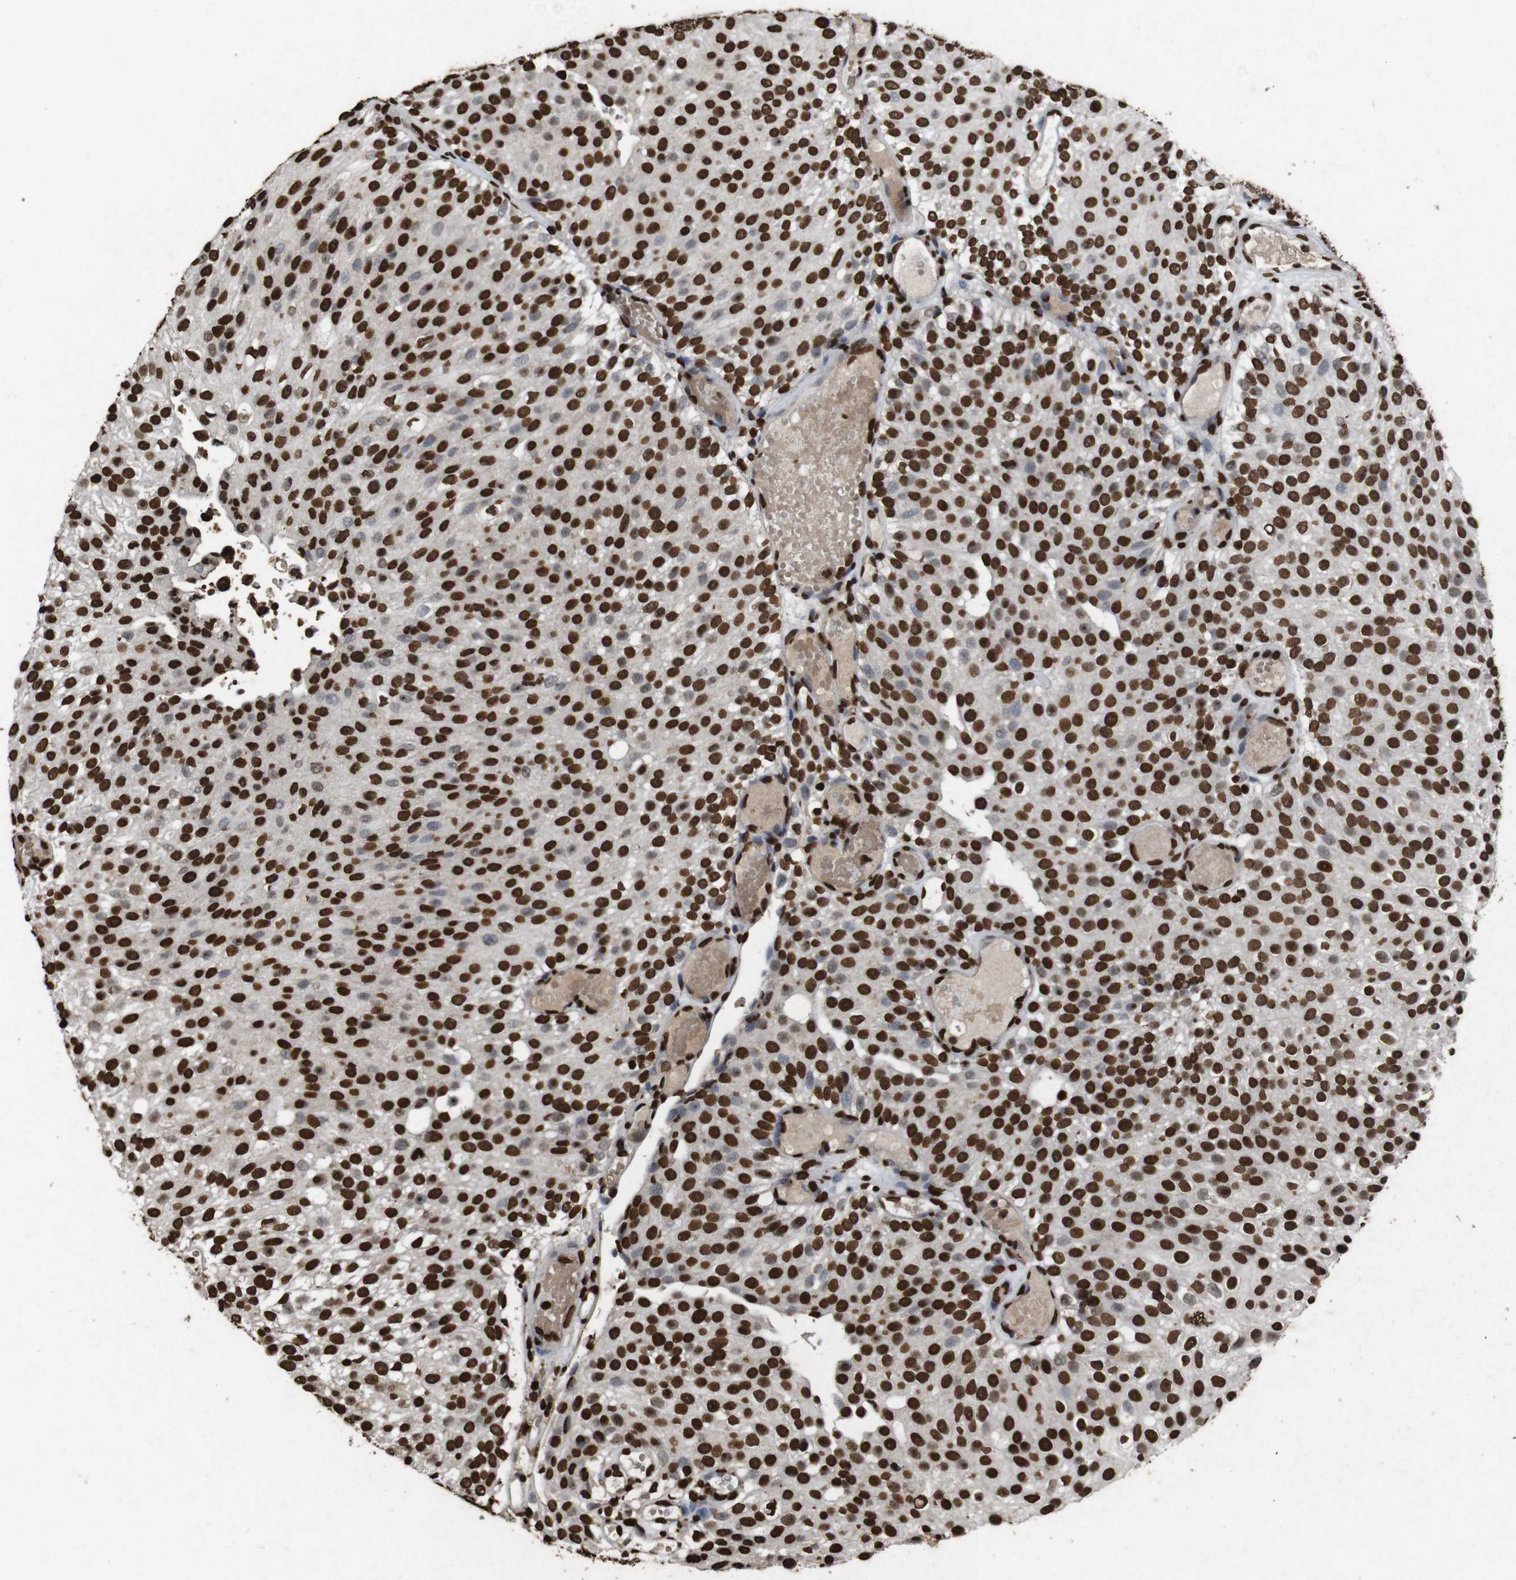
{"staining": {"intensity": "strong", "quantity": ">75%", "location": "nuclear"}, "tissue": "urothelial cancer", "cell_type": "Tumor cells", "image_type": "cancer", "snomed": [{"axis": "morphology", "description": "Urothelial carcinoma, Low grade"}, {"axis": "topography", "description": "Urinary bladder"}], "caption": "Urothelial cancer was stained to show a protein in brown. There is high levels of strong nuclear positivity in about >75% of tumor cells. The staining was performed using DAB, with brown indicating positive protein expression. Nuclei are stained blue with hematoxylin.", "gene": "MDM2", "patient": {"sex": "male", "age": 78}}